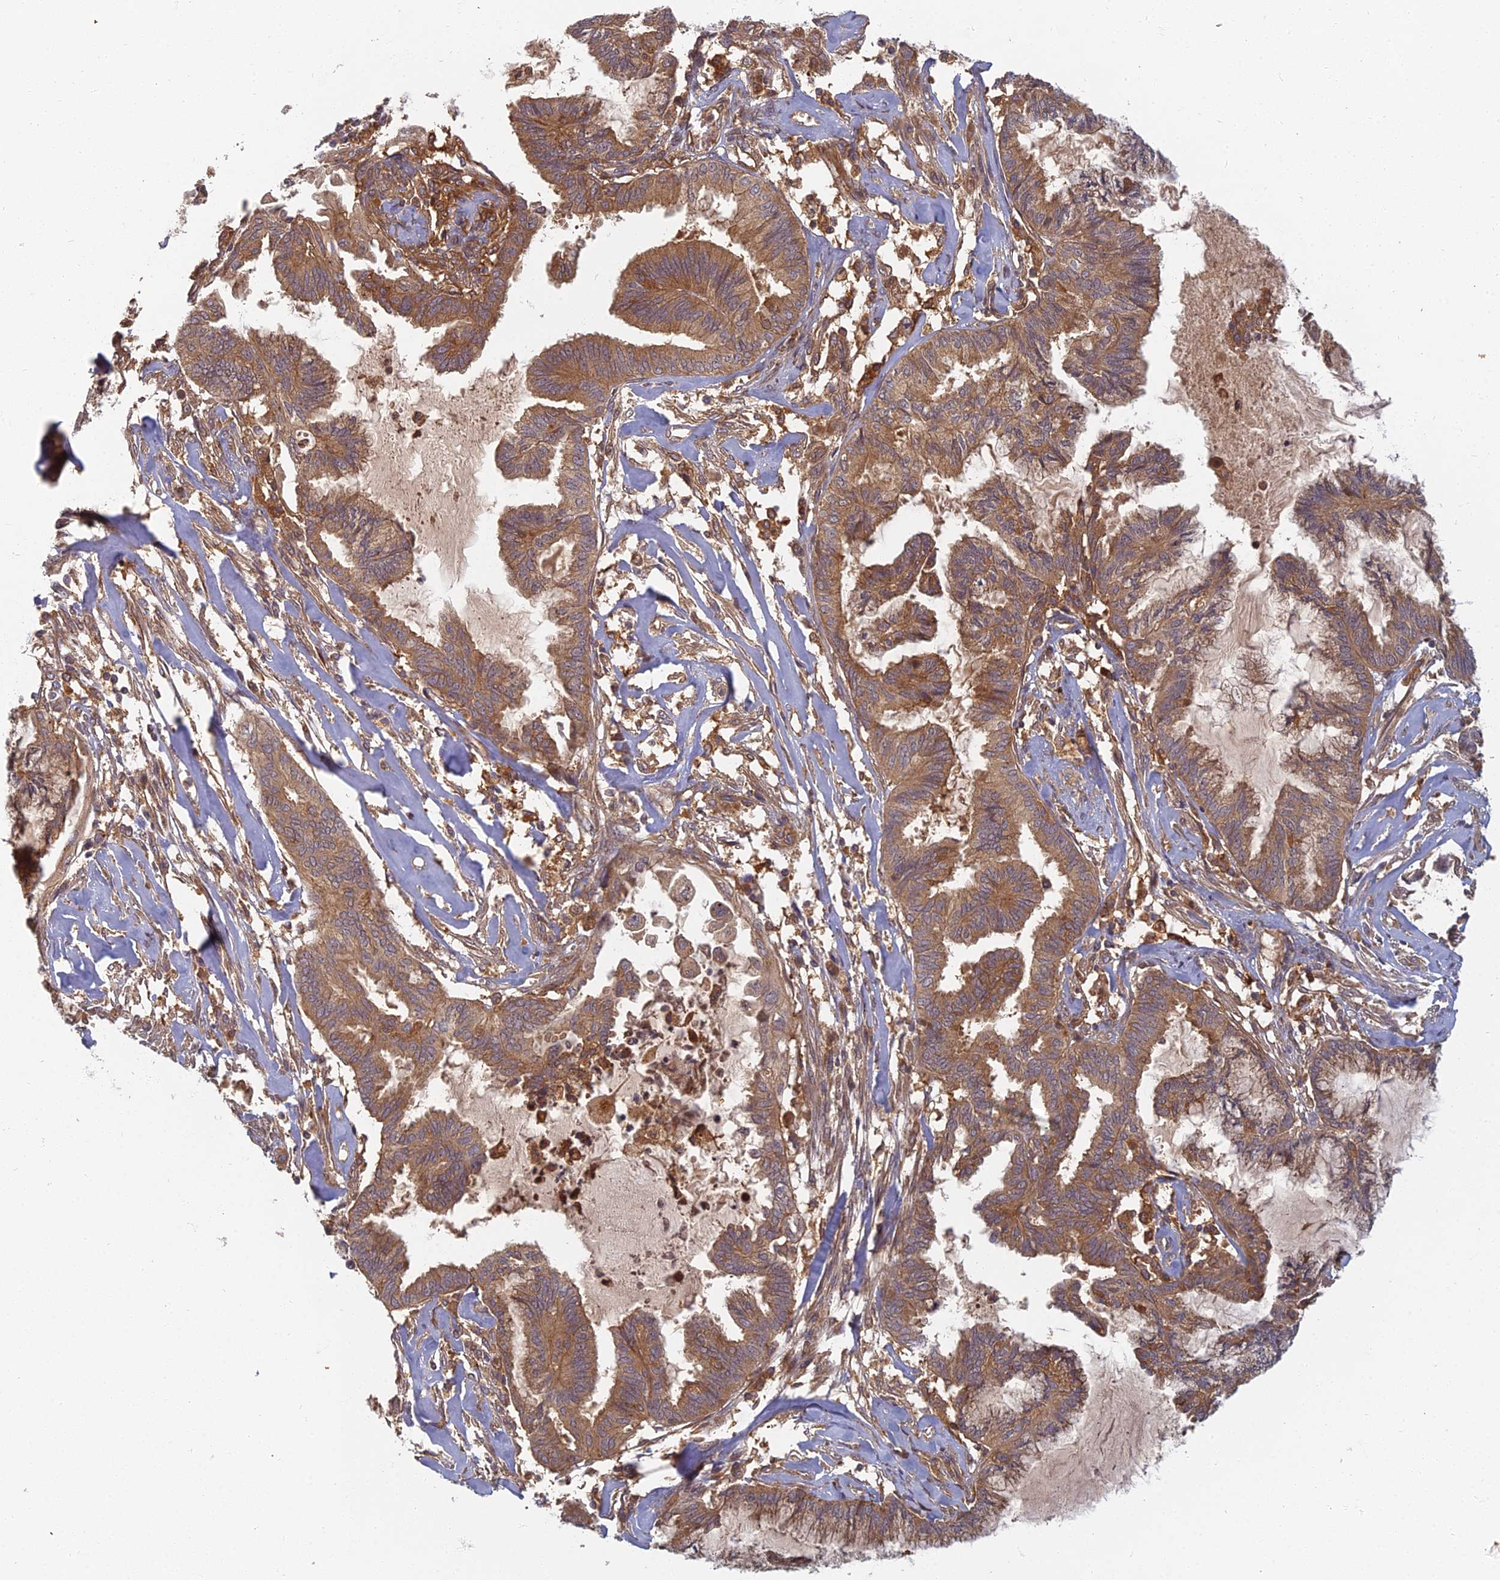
{"staining": {"intensity": "moderate", "quantity": ">75%", "location": "cytoplasmic/membranous"}, "tissue": "endometrial cancer", "cell_type": "Tumor cells", "image_type": "cancer", "snomed": [{"axis": "morphology", "description": "Adenocarcinoma, NOS"}, {"axis": "topography", "description": "Endometrium"}], "caption": "Adenocarcinoma (endometrial) stained for a protein displays moderate cytoplasmic/membranous positivity in tumor cells. (IHC, brightfield microscopy, high magnification).", "gene": "INO80D", "patient": {"sex": "female", "age": 86}}